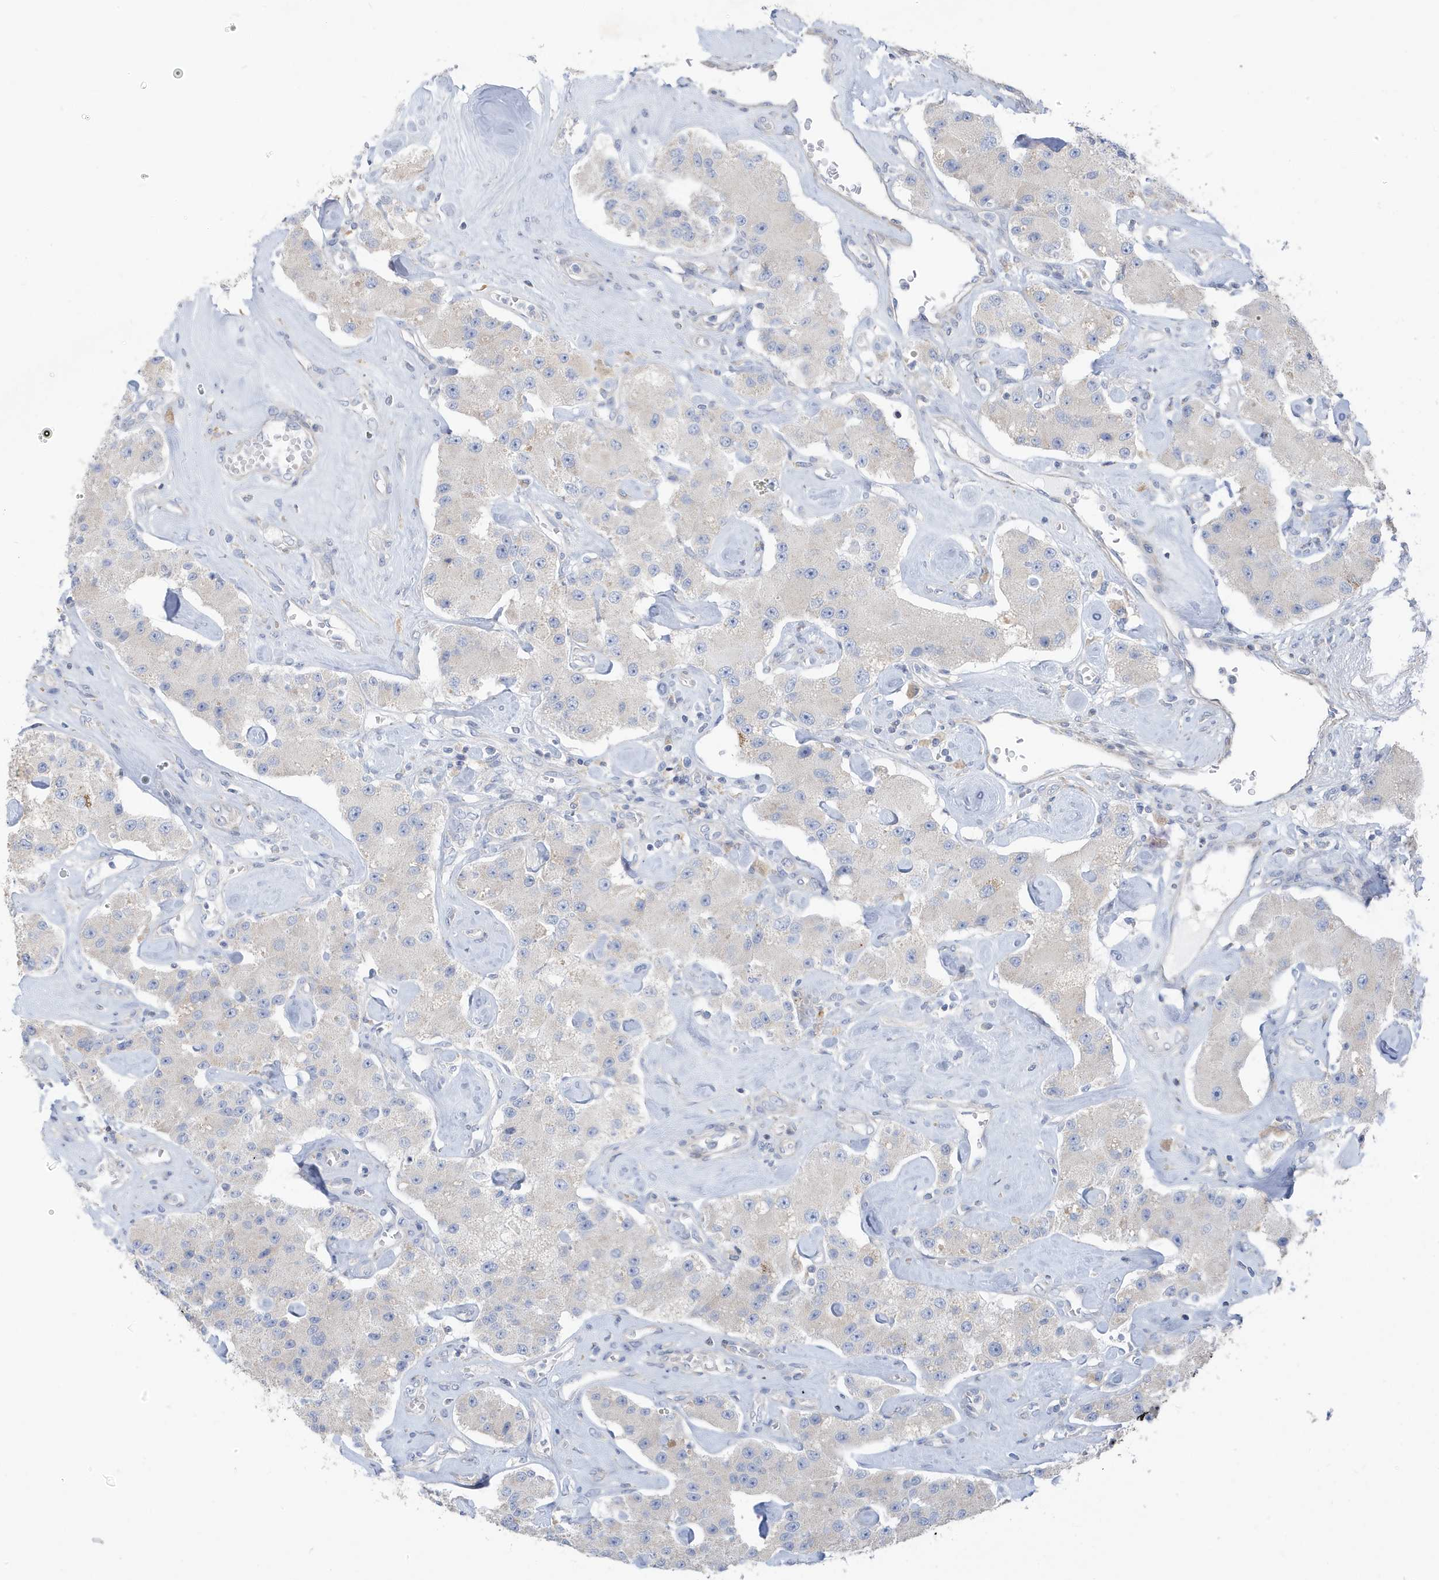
{"staining": {"intensity": "negative", "quantity": "none", "location": "none"}, "tissue": "carcinoid", "cell_type": "Tumor cells", "image_type": "cancer", "snomed": [{"axis": "morphology", "description": "Carcinoid, malignant, NOS"}, {"axis": "topography", "description": "Pancreas"}], "caption": "Immunohistochemistry (IHC) photomicrograph of neoplastic tissue: human carcinoid (malignant) stained with DAB (3,3'-diaminobenzidine) displays no significant protein positivity in tumor cells. (DAB (3,3'-diaminobenzidine) immunohistochemistry (IHC), high magnification).", "gene": "ATP13A5", "patient": {"sex": "male", "age": 41}}